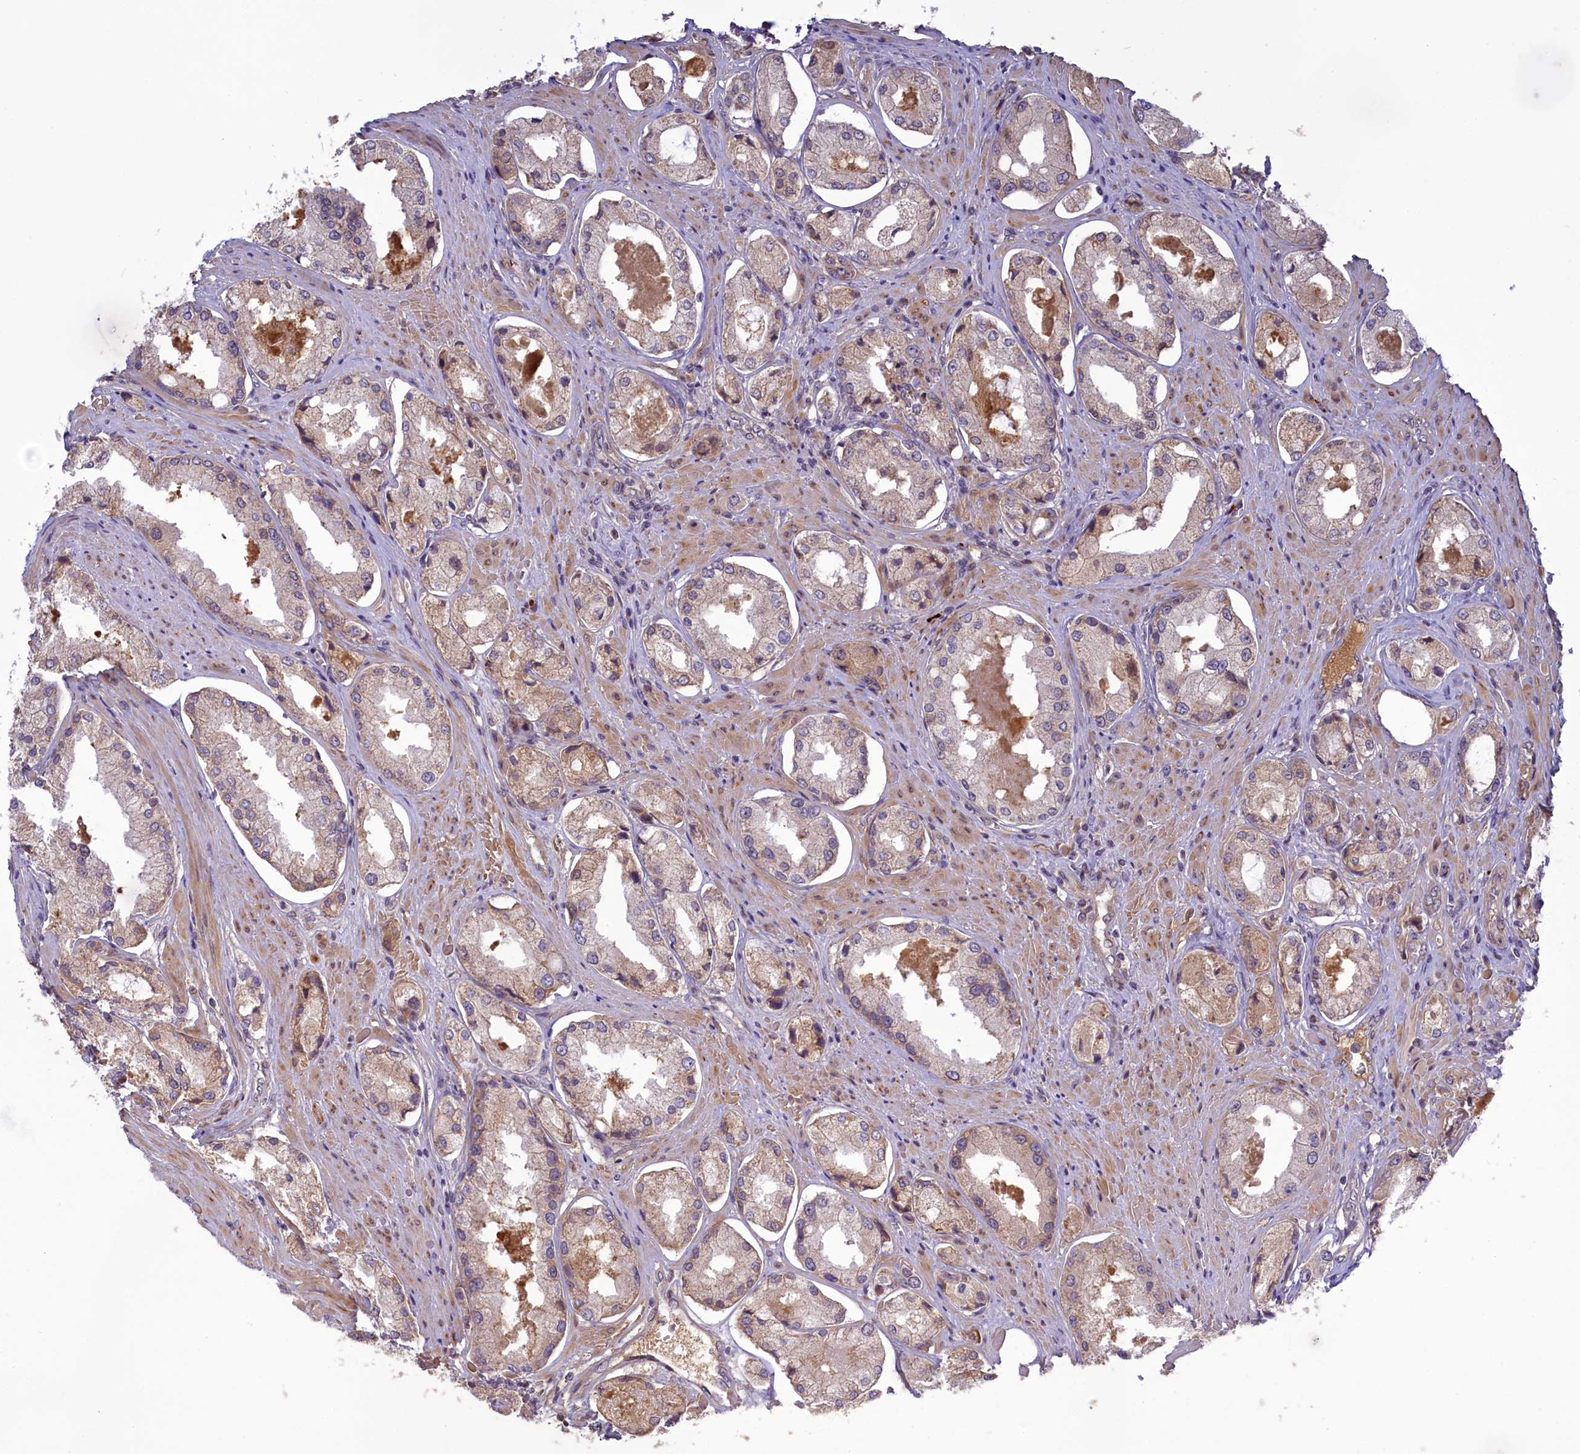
{"staining": {"intensity": "weak", "quantity": ">75%", "location": "cytoplasmic/membranous"}, "tissue": "prostate cancer", "cell_type": "Tumor cells", "image_type": "cancer", "snomed": [{"axis": "morphology", "description": "Adenocarcinoma, Low grade"}, {"axis": "topography", "description": "Prostate"}], "caption": "Prostate cancer (low-grade adenocarcinoma) stained with a protein marker displays weak staining in tumor cells.", "gene": "RRAD", "patient": {"sex": "male", "age": 68}}